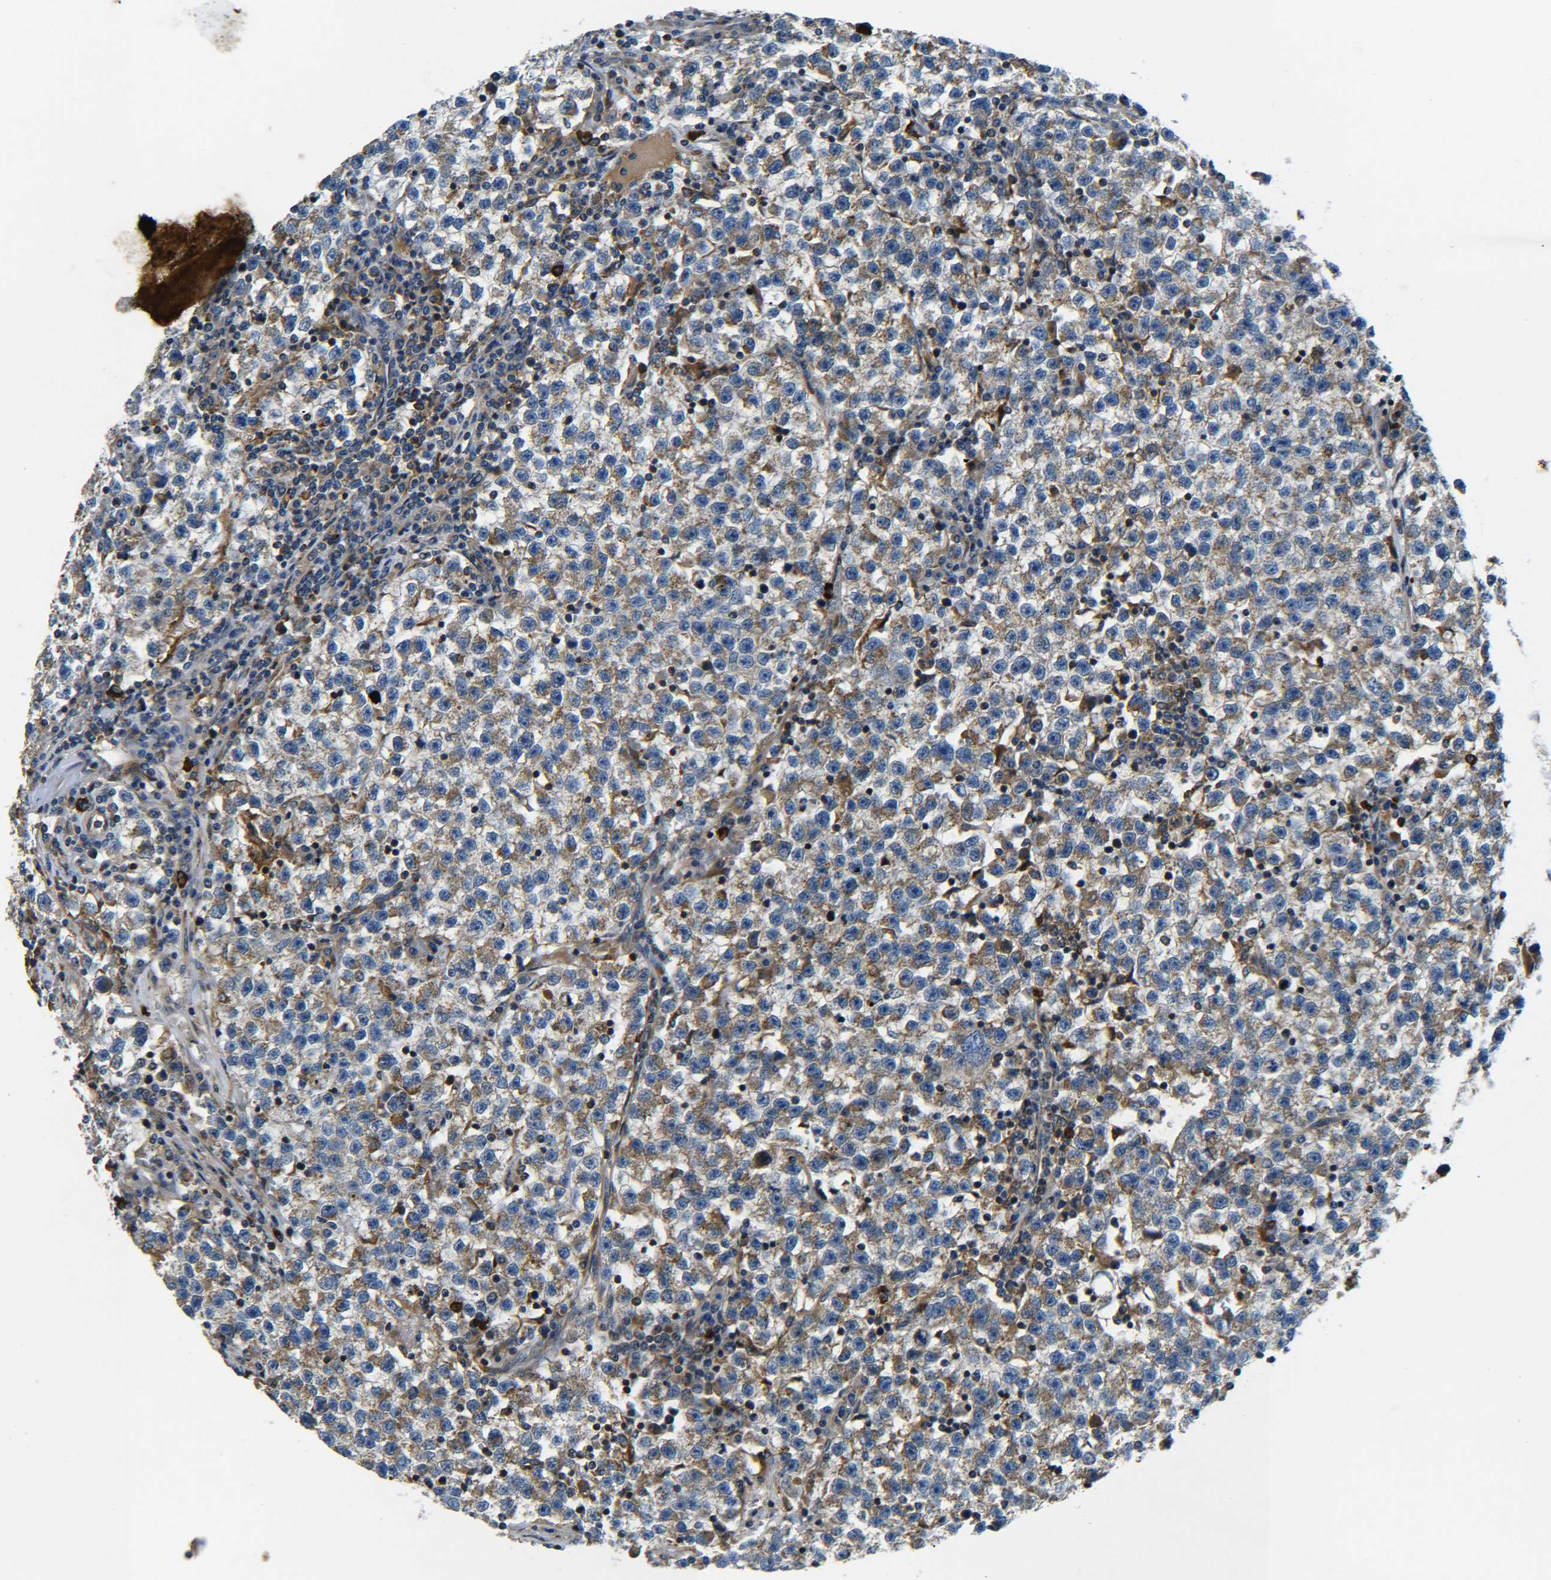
{"staining": {"intensity": "moderate", "quantity": ">75%", "location": "cytoplasmic/membranous"}, "tissue": "testis cancer", "cell_type": "Tumor cells", "image_type": "cancer", "snomed": [{"axis": "morphology", "description": "Seminoma, NOS"}, {"axis": "topography", "description": "Testis"}], "caption": "This histopathology image displays immunohistochemistry (IHC) staining of human testis seminoma, with medium moderate cytoplasmic/membranous staining in approximately >75% of tumor cells.", "gene": "RAB1B", "patient": {"sex": "male", "age": 22}}